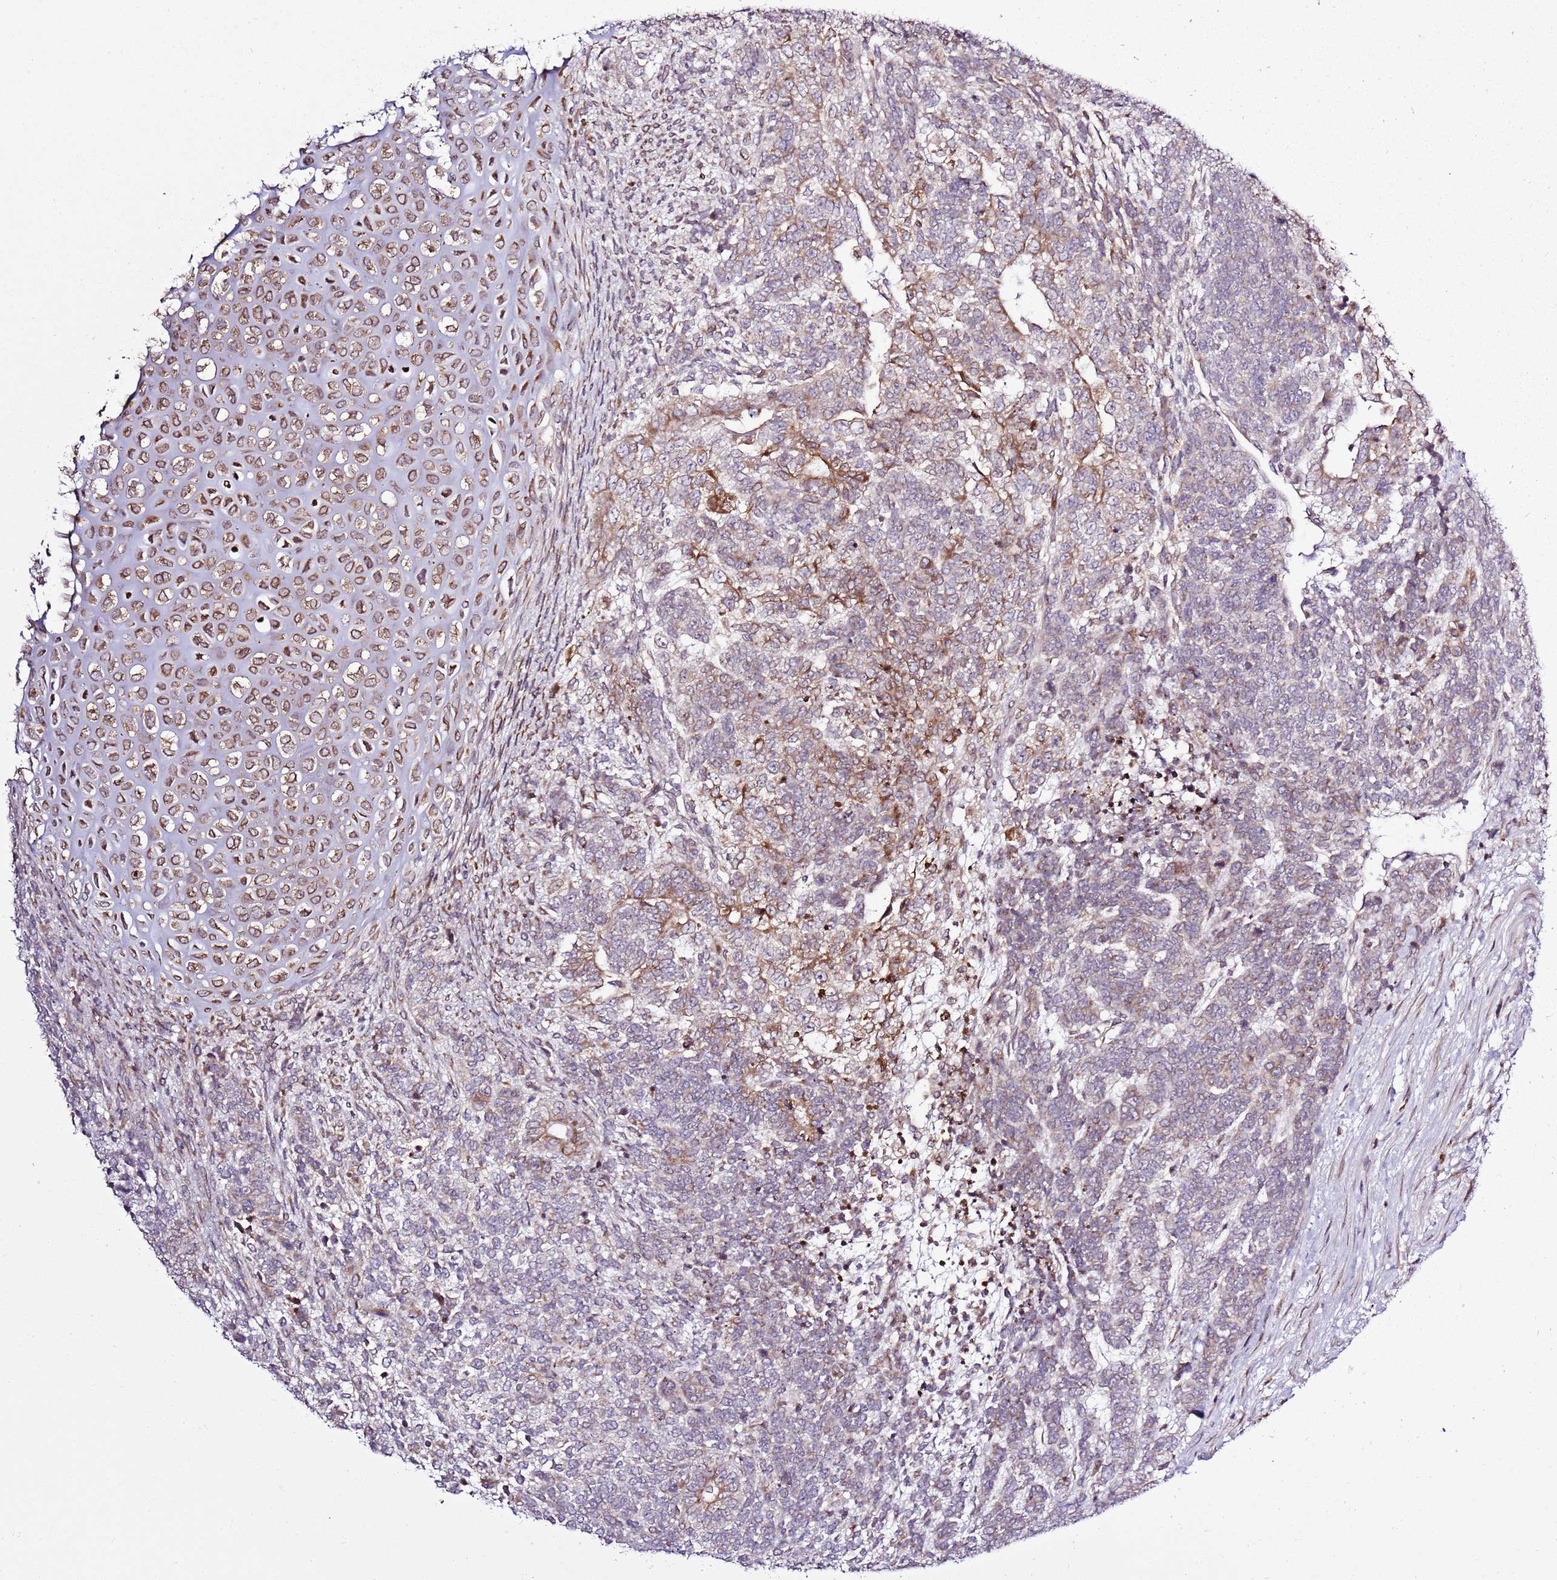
{"staining": {"intensity": "moderate", "quantity": "<25%", "location": "cytoplasmic/membranous"}, "tissue": "testis cancer", "cell_type": "Tumor cells", "image_type": "cancer", "snomed": [{"axis": "morphology", "description": "Carcinoma, Embryonal, NOS"}, {"axis": "topography", "description": "Testis"}], "caption": "Brown immunohistochemical staining in testis embryonal carcinoma displays moderate cytoplasmic/membranous positivity in approximately <25% of tumor cells. (DAB (3,3'-diaminobenzidine) IHC with brightfield microscopy, high magnification).", "gene": "TMED10", "patient": {"sex": "male", "age": 23}}